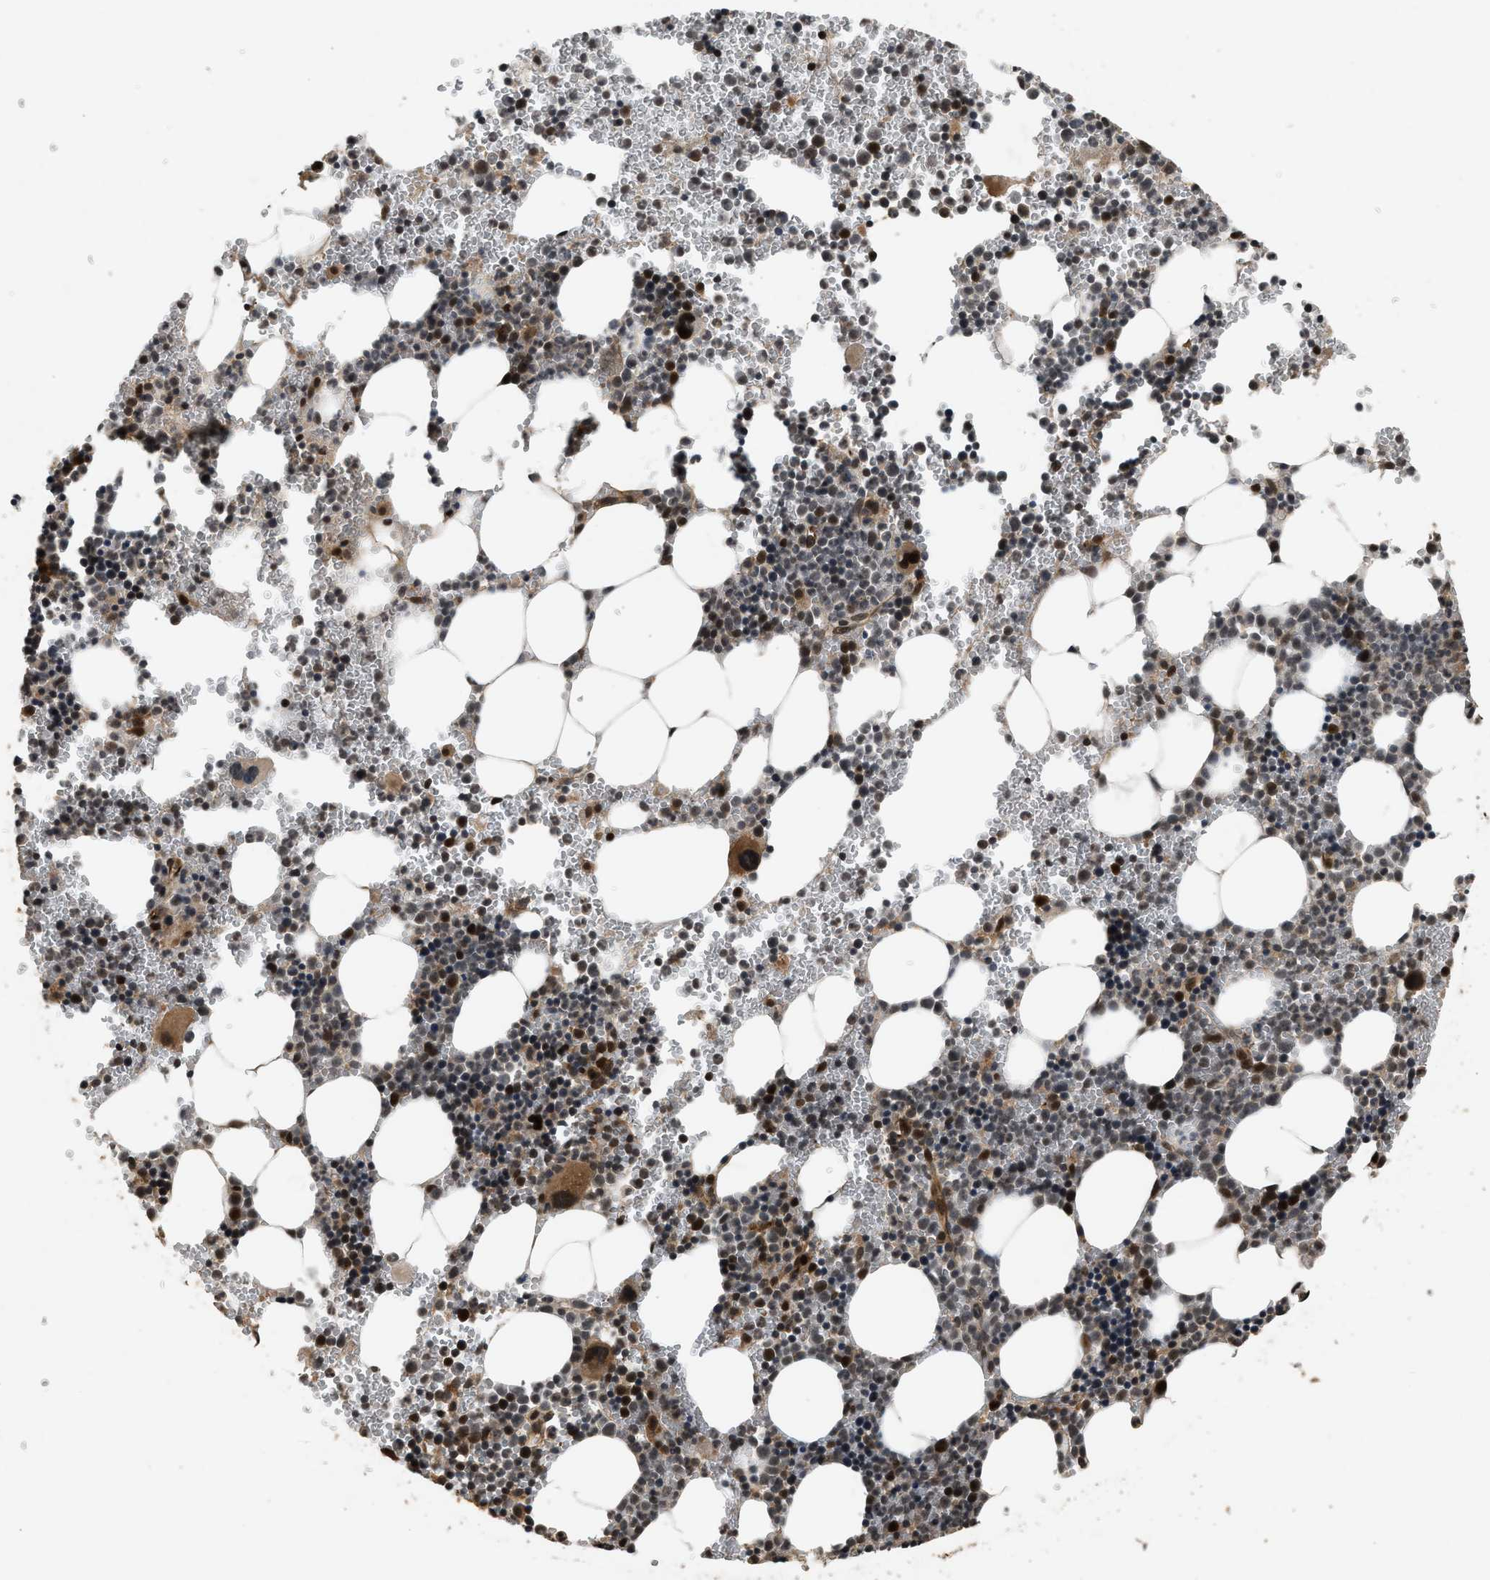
{"staining": {"intensity": "strong", "quantity": "25%-75%", "location": "cytoplasmic/membranous,nuclear"}, "tissue": "bone marrow", "cell_type": "Hematopoietic cells", "image_type": "normal", "snomed": [{"axis": "morphology", "description": "Normal tissue, NOS"}, {"axis": "morphology", "description": "Inflammation, NOS"}, {"axis": "topography", "description": "Bone marrow"}], "caption": "Hematopoietic cells exhibit high levels of strong cytoplasmic/membranous,nuclear expression in about 25%-75% of cells in normal human bone marrow.", "gene": "TXNL1", "patient": {"sex": "male", "age": 22}}